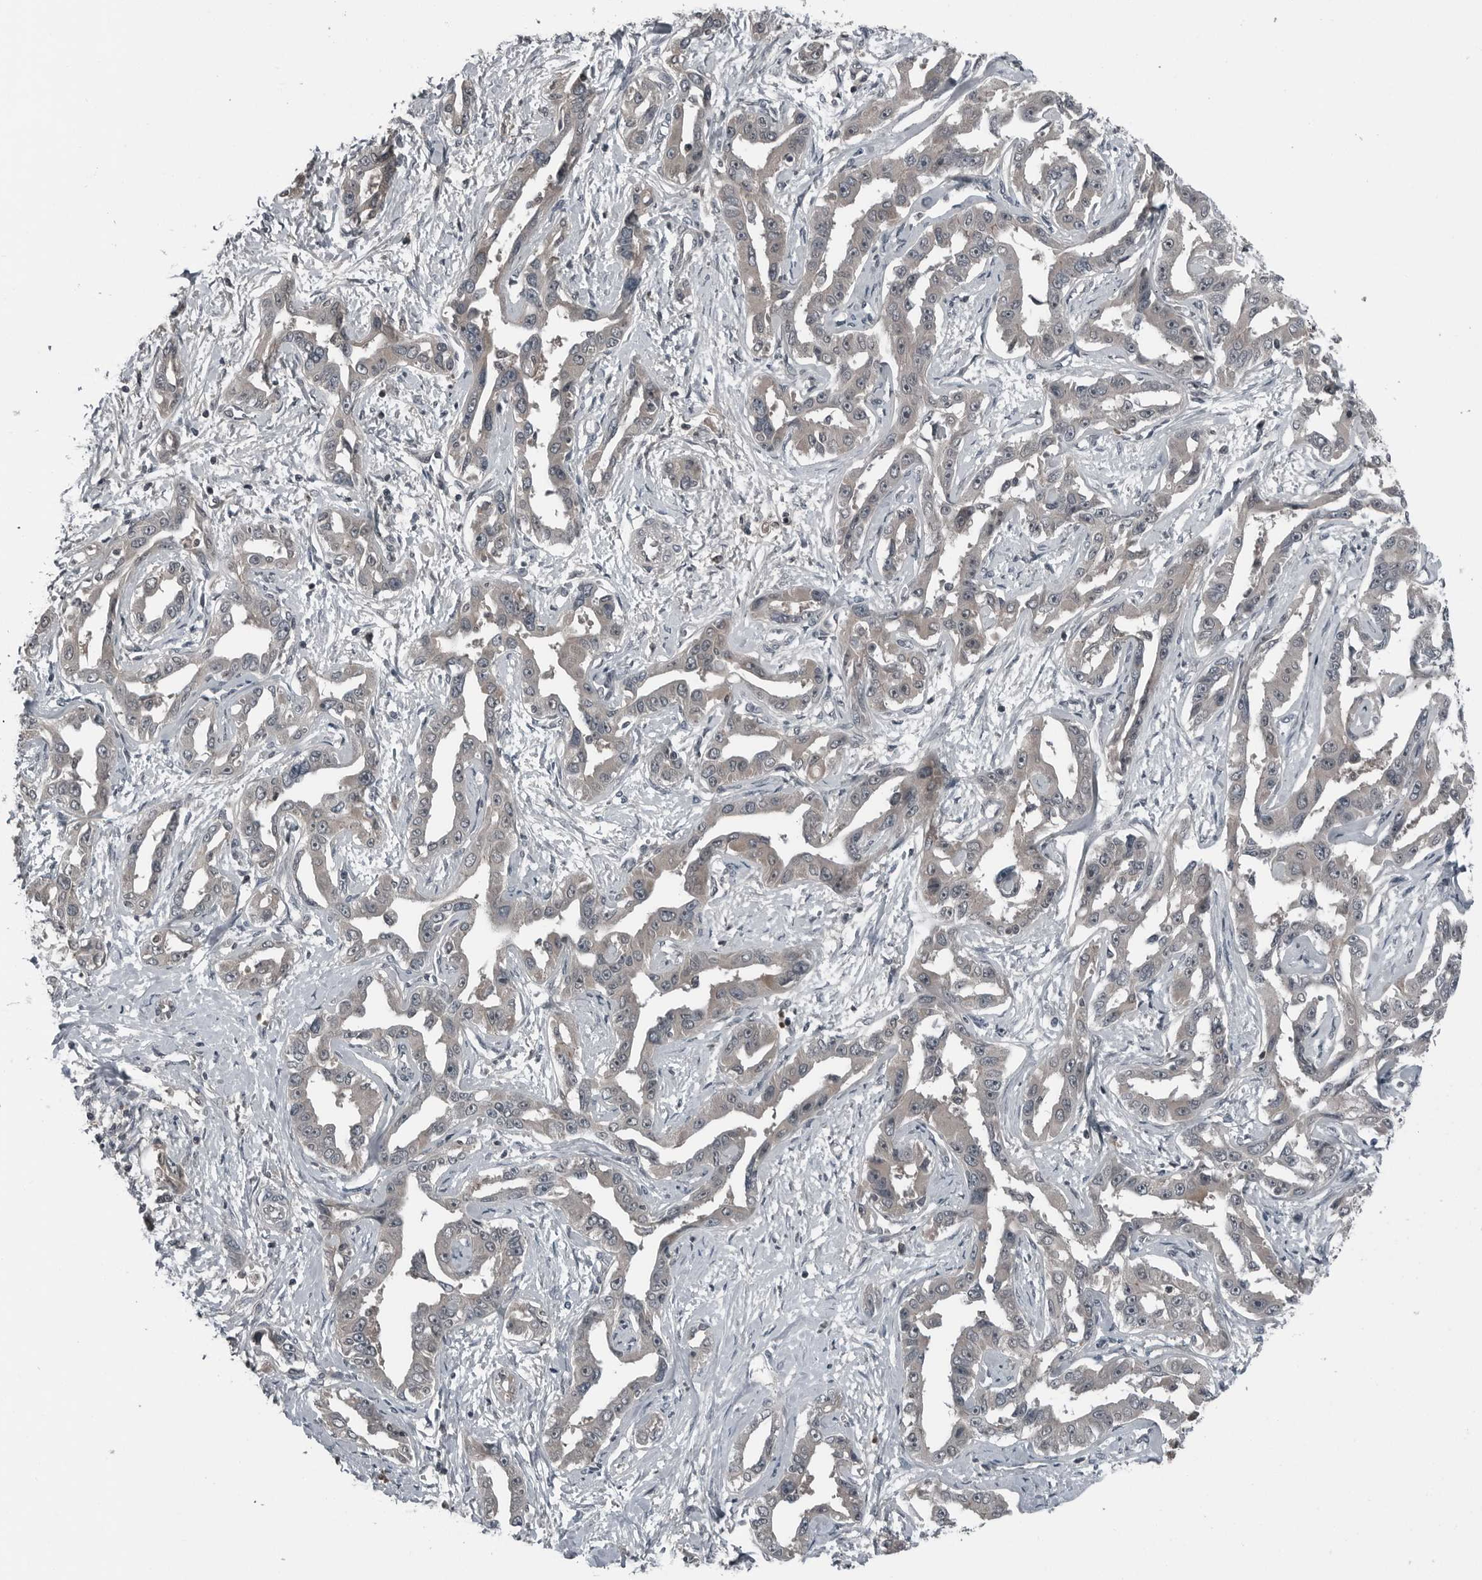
{"staining": {"intensity": "weak", "quantity": "25%-75%", "location": "cytoplasmic/membranous"}, "tissue": "liver cancer", "cell_type": "Tumor cells", "image_type": "cancer", "snomed": [{"axis": "morphology", "description": "Cholangiocarcinoma"}, {"axis": "topography", "description": "Liver"}], "caption": "An image of human liver cancer (cholangiocarcinoma) stained for a protein shows weak cytoplasmic/membranous brown staining in tumor cells. (DAB IHC, brown staining for protein, blue staining for nuclei).", "gene": "GAK", "patient": {"sex": "male", "age": 59}}